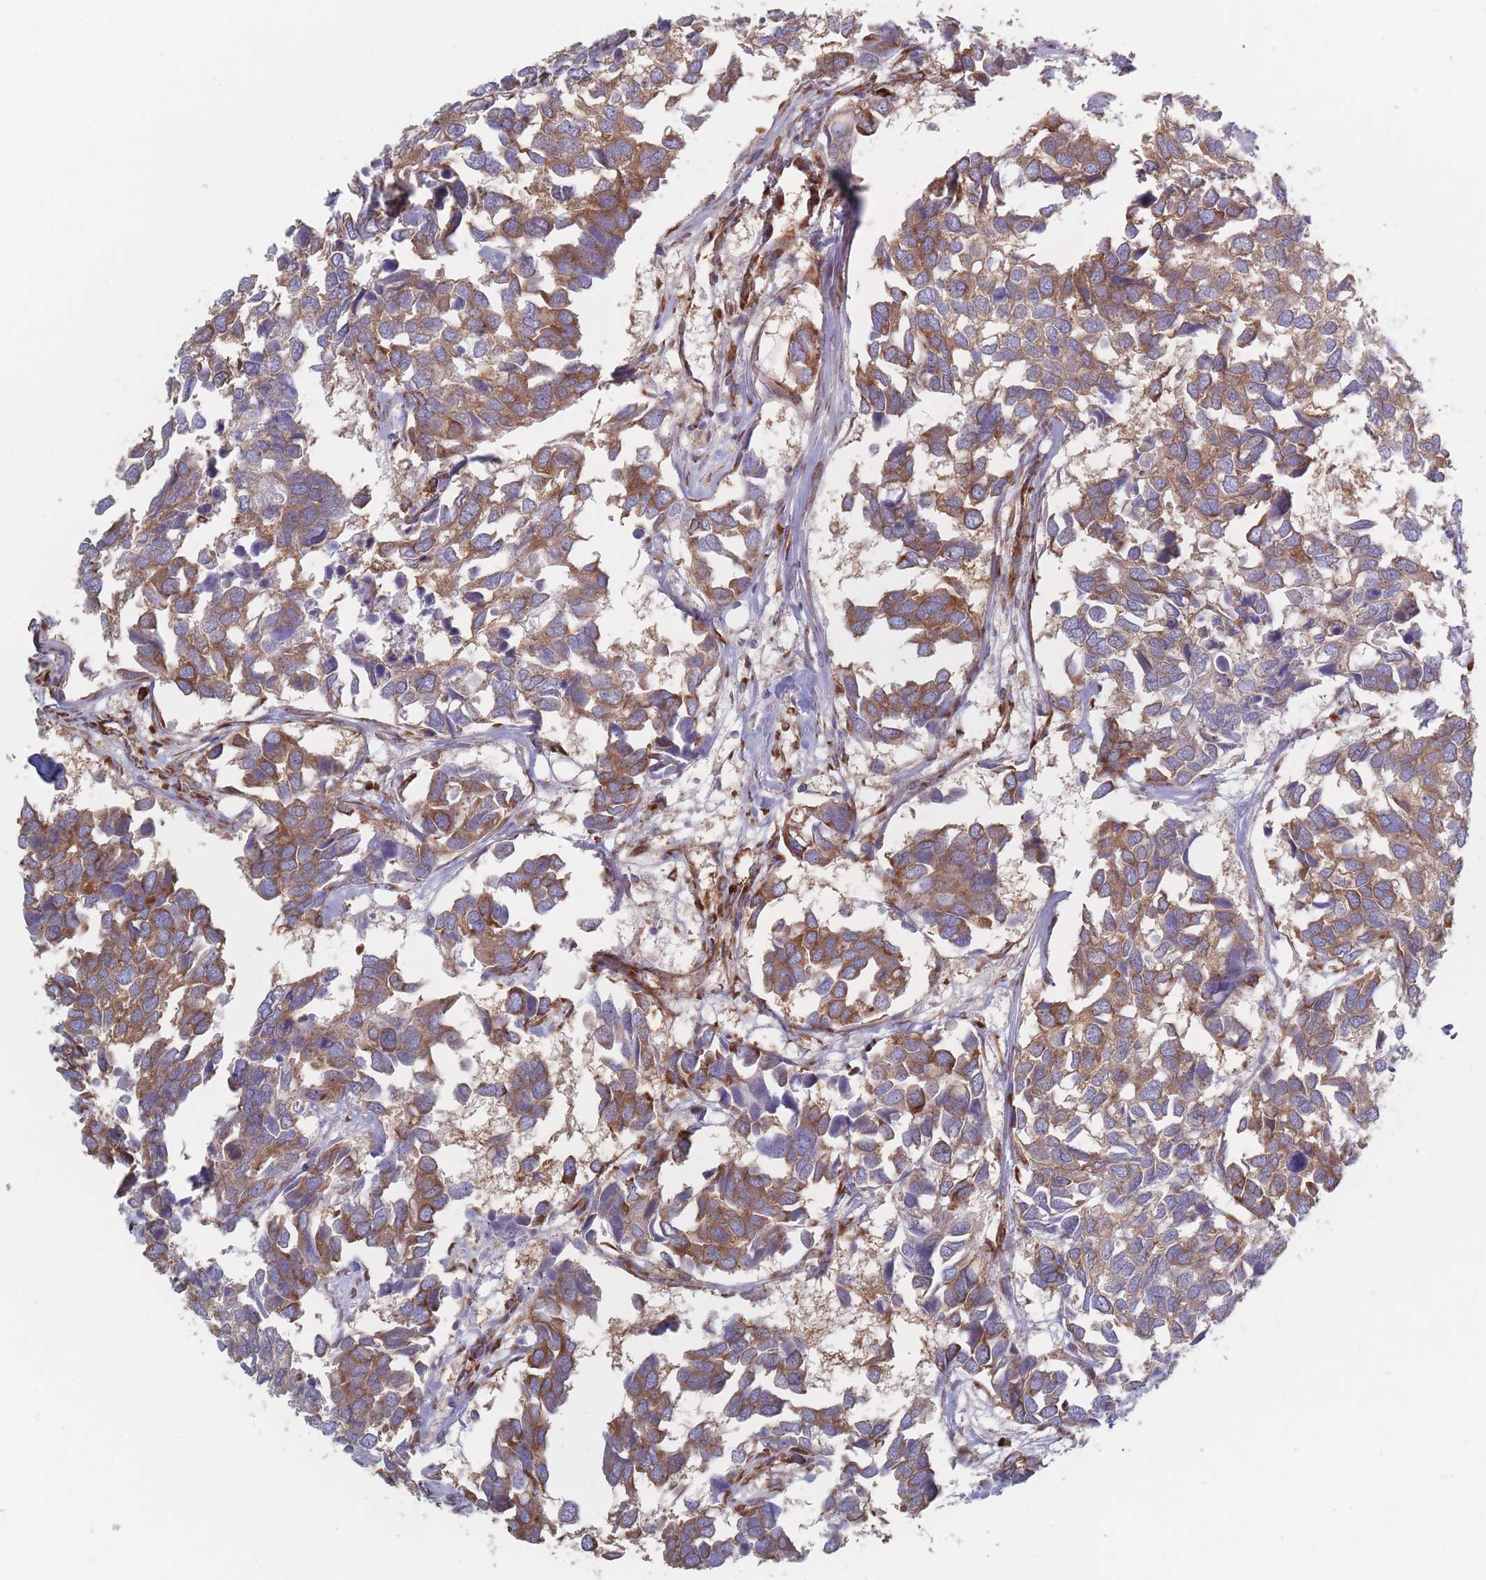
{"staining": {"intensity": "moderate", "quantity": ">75%", "location": "cytoplasmic/membranous"}, "tissue": "breast cancer", "cell_type": "Tumor cells", "image_type": "cancer", "snomed": [{"axis": "morphology", "description": "Duct carcinoma"}, {"axis": "topography", "description": "Breast"}], "caption": "DAB immunohistochemical staining of breast cancer demonstrates moderate cytoplasmic/membranous protein expression in about >75% of tumor cells.", "gene": "EEF1B2", "patient": {"sex": "female", "age": 83}}